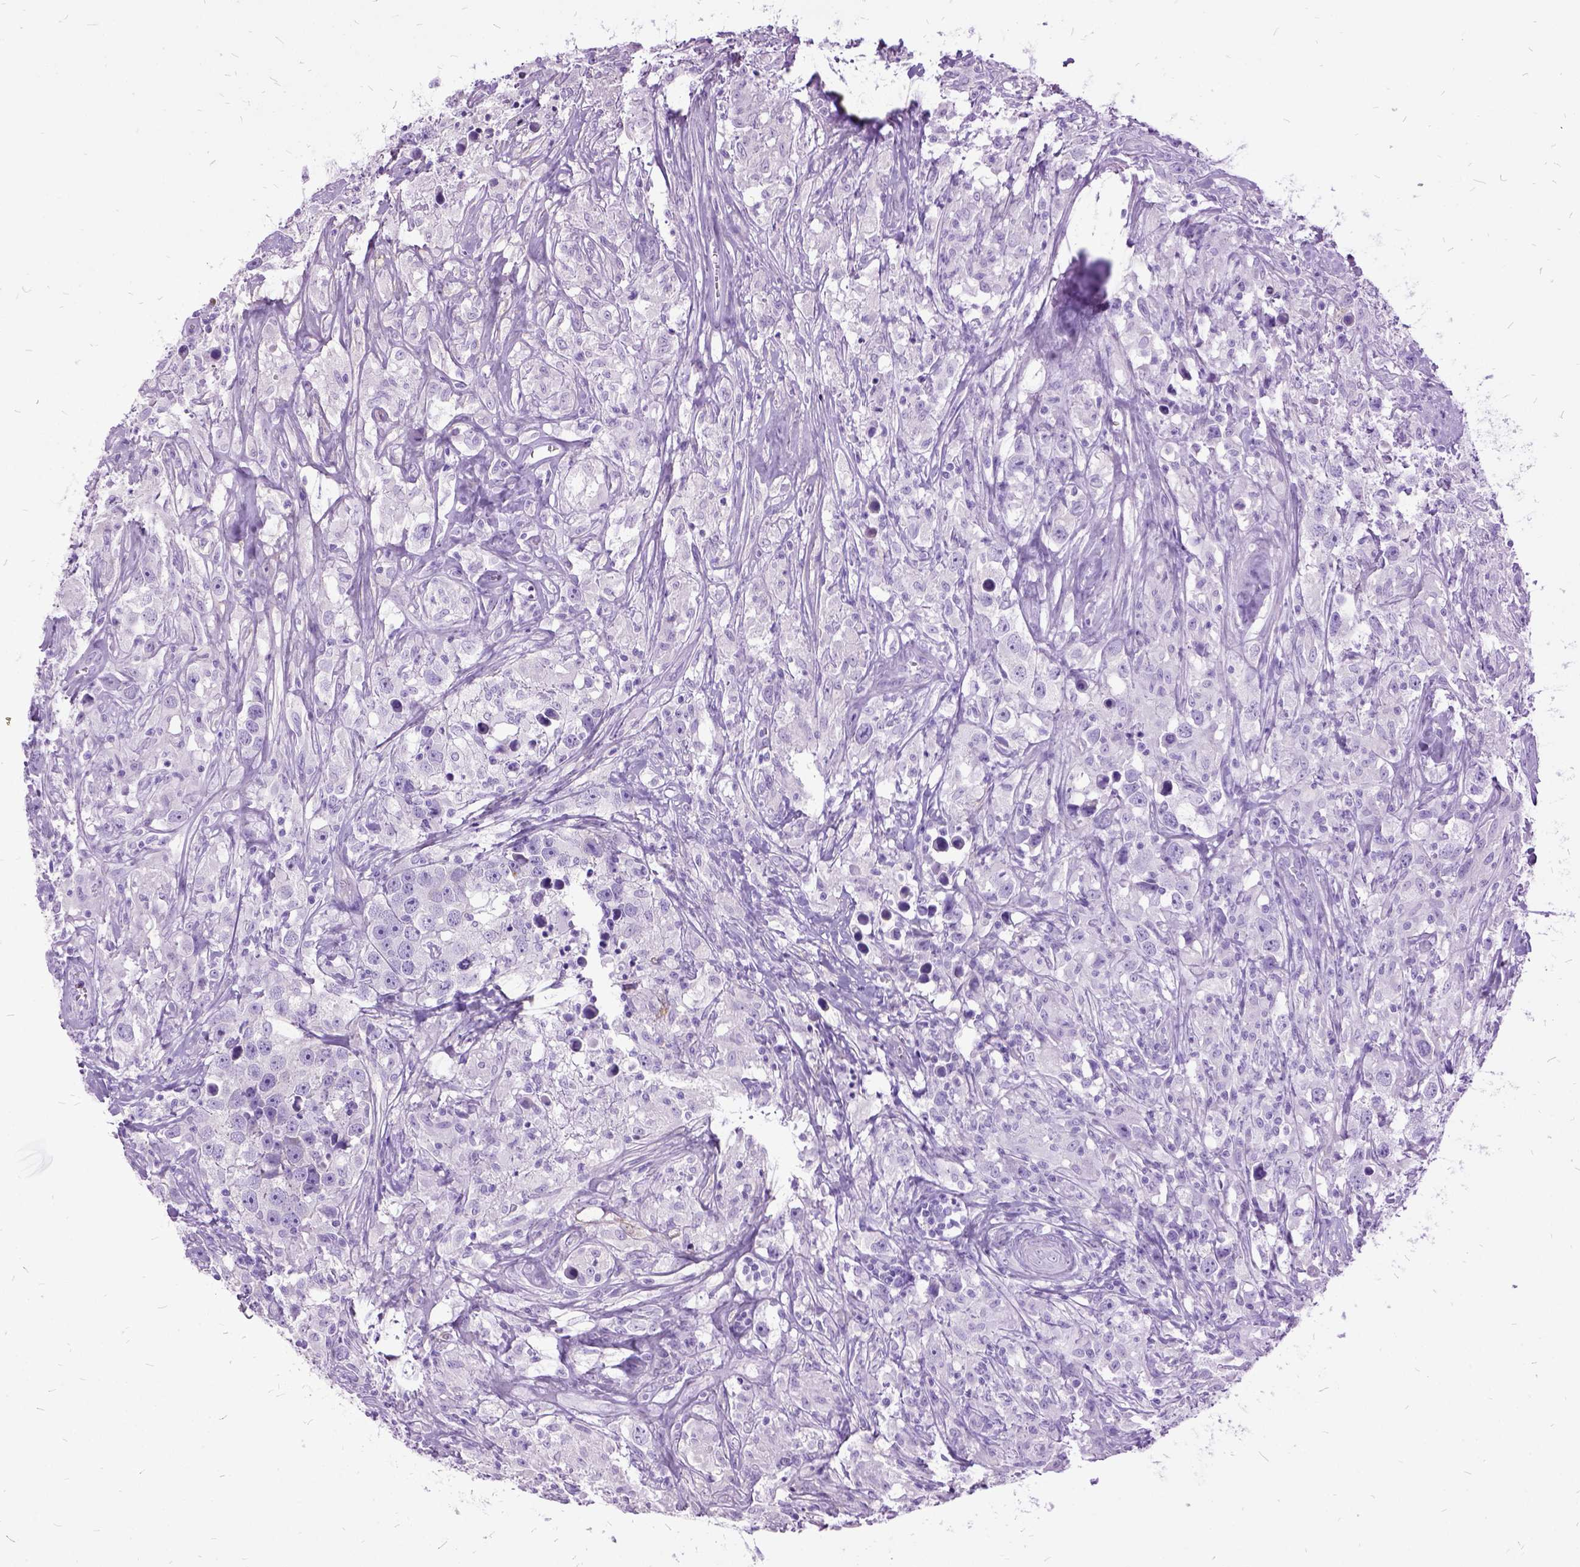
{"staining": {"intensity": "negative", "quantity": "none", "location": "none"}, "tissue": "testis cancer", "cell_type": "Tumor cells", "image_type": "cancer", "snomed": [{"axis": "morphology", "description": "Seminoma, NOS"}, {"axis": "topography", "description": "Testis"}], "caption": "IHC image of seminoma (testis) stained for a protein (brown), which reveals no staining in tumor cells.", "gene": "MME", "patient": {"sex": "male", "age": 49}}